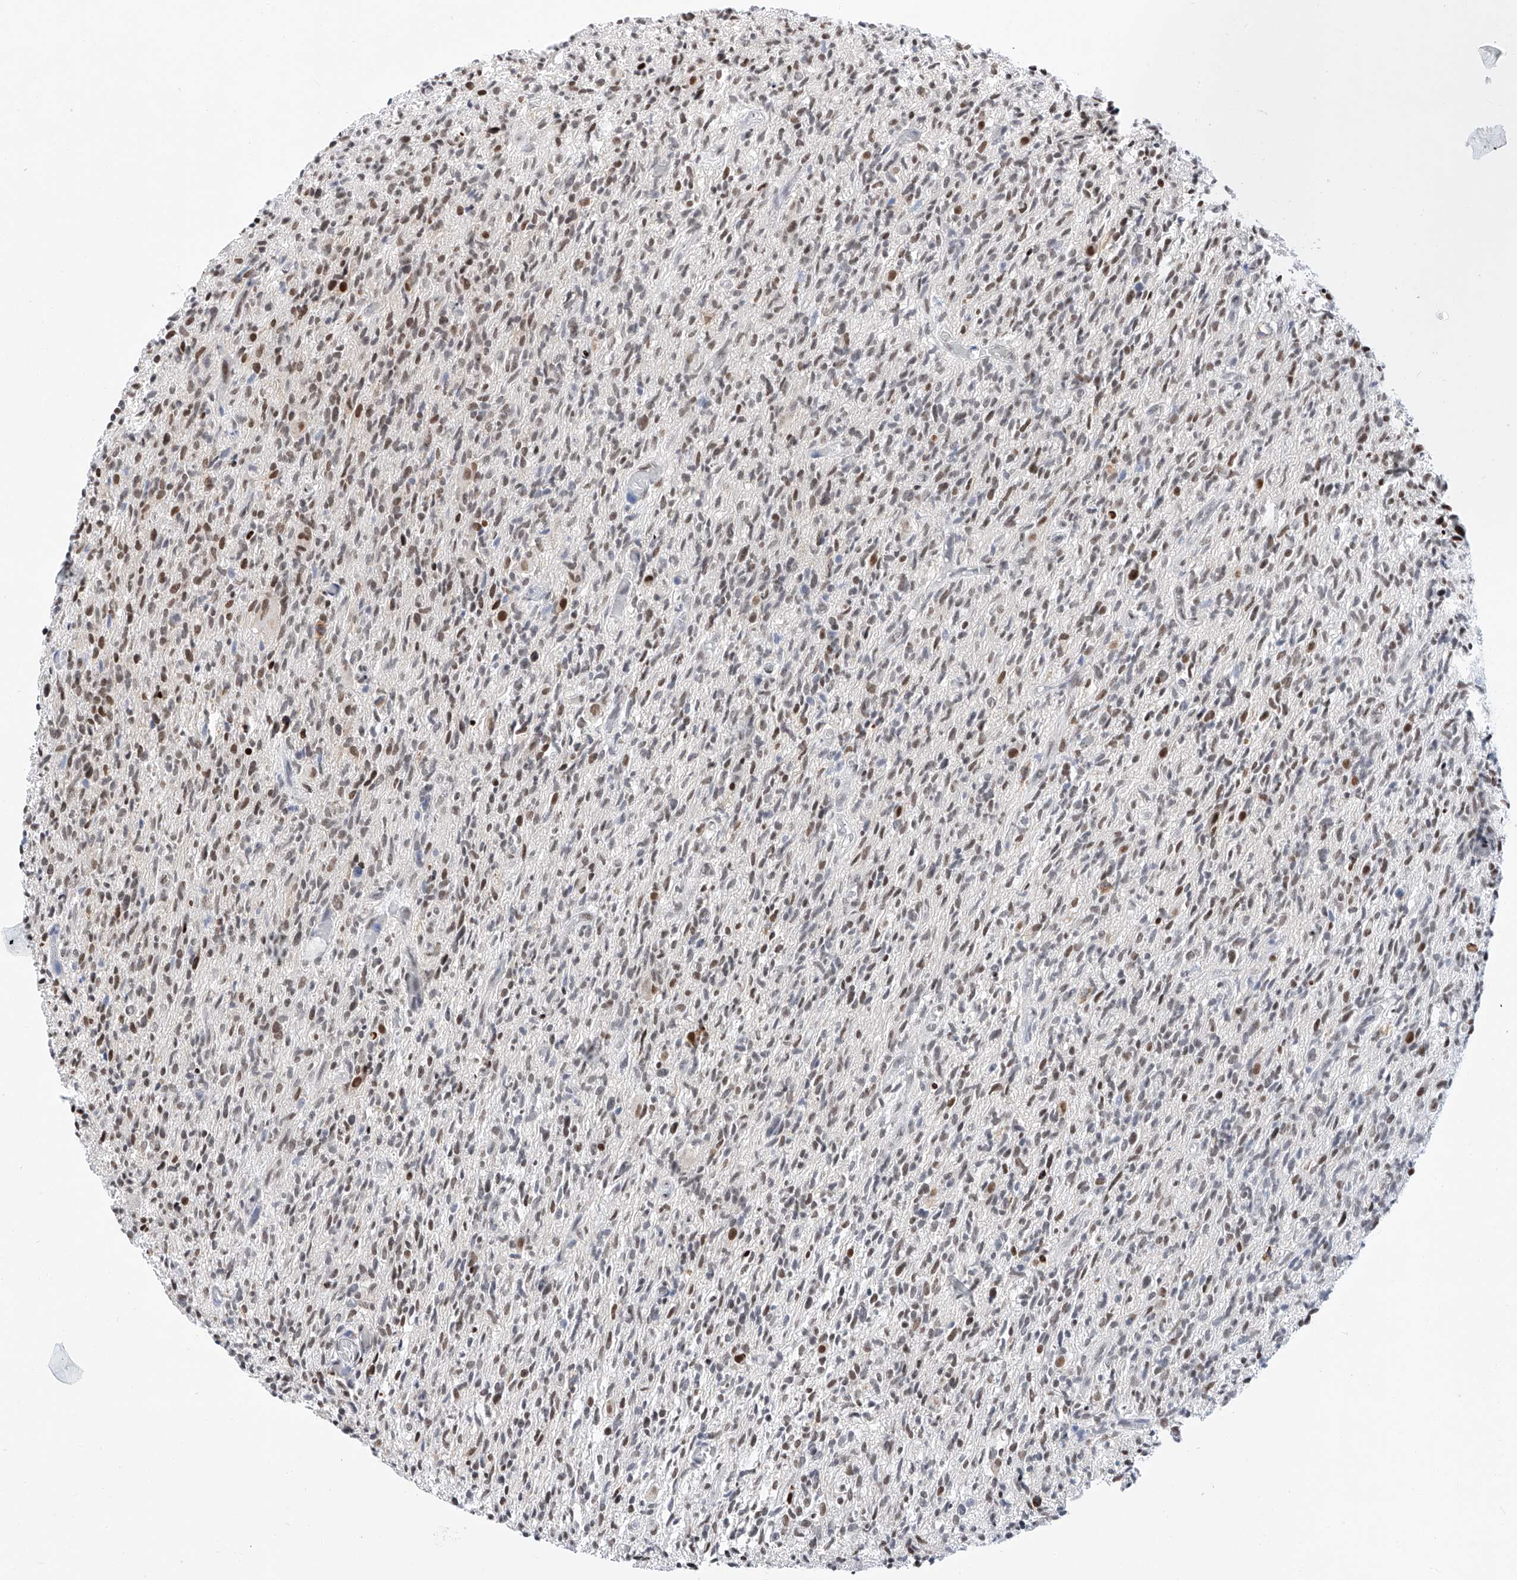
{"staining": {"intensity": "moderate", "quantity": "<25%", "location": "nuclear"}, "tissue": "glioma", "cell_type": "Tumor cells", "image_type": "cancer", "snomed": [{"axis": "morphology", "description": "Glioma, malignant, High grade"}, {"axis": "topography", "description": "Brain"}], "caption": "DAB immunohistochemical staining of human glioma reveals moderate nuclear protein staining in approximately <25% of tumor cells. (IHC, brightfield microscopy, high magnification).", "gene": "SRSF6", "patient": {"sex": "female", "age": 57}}